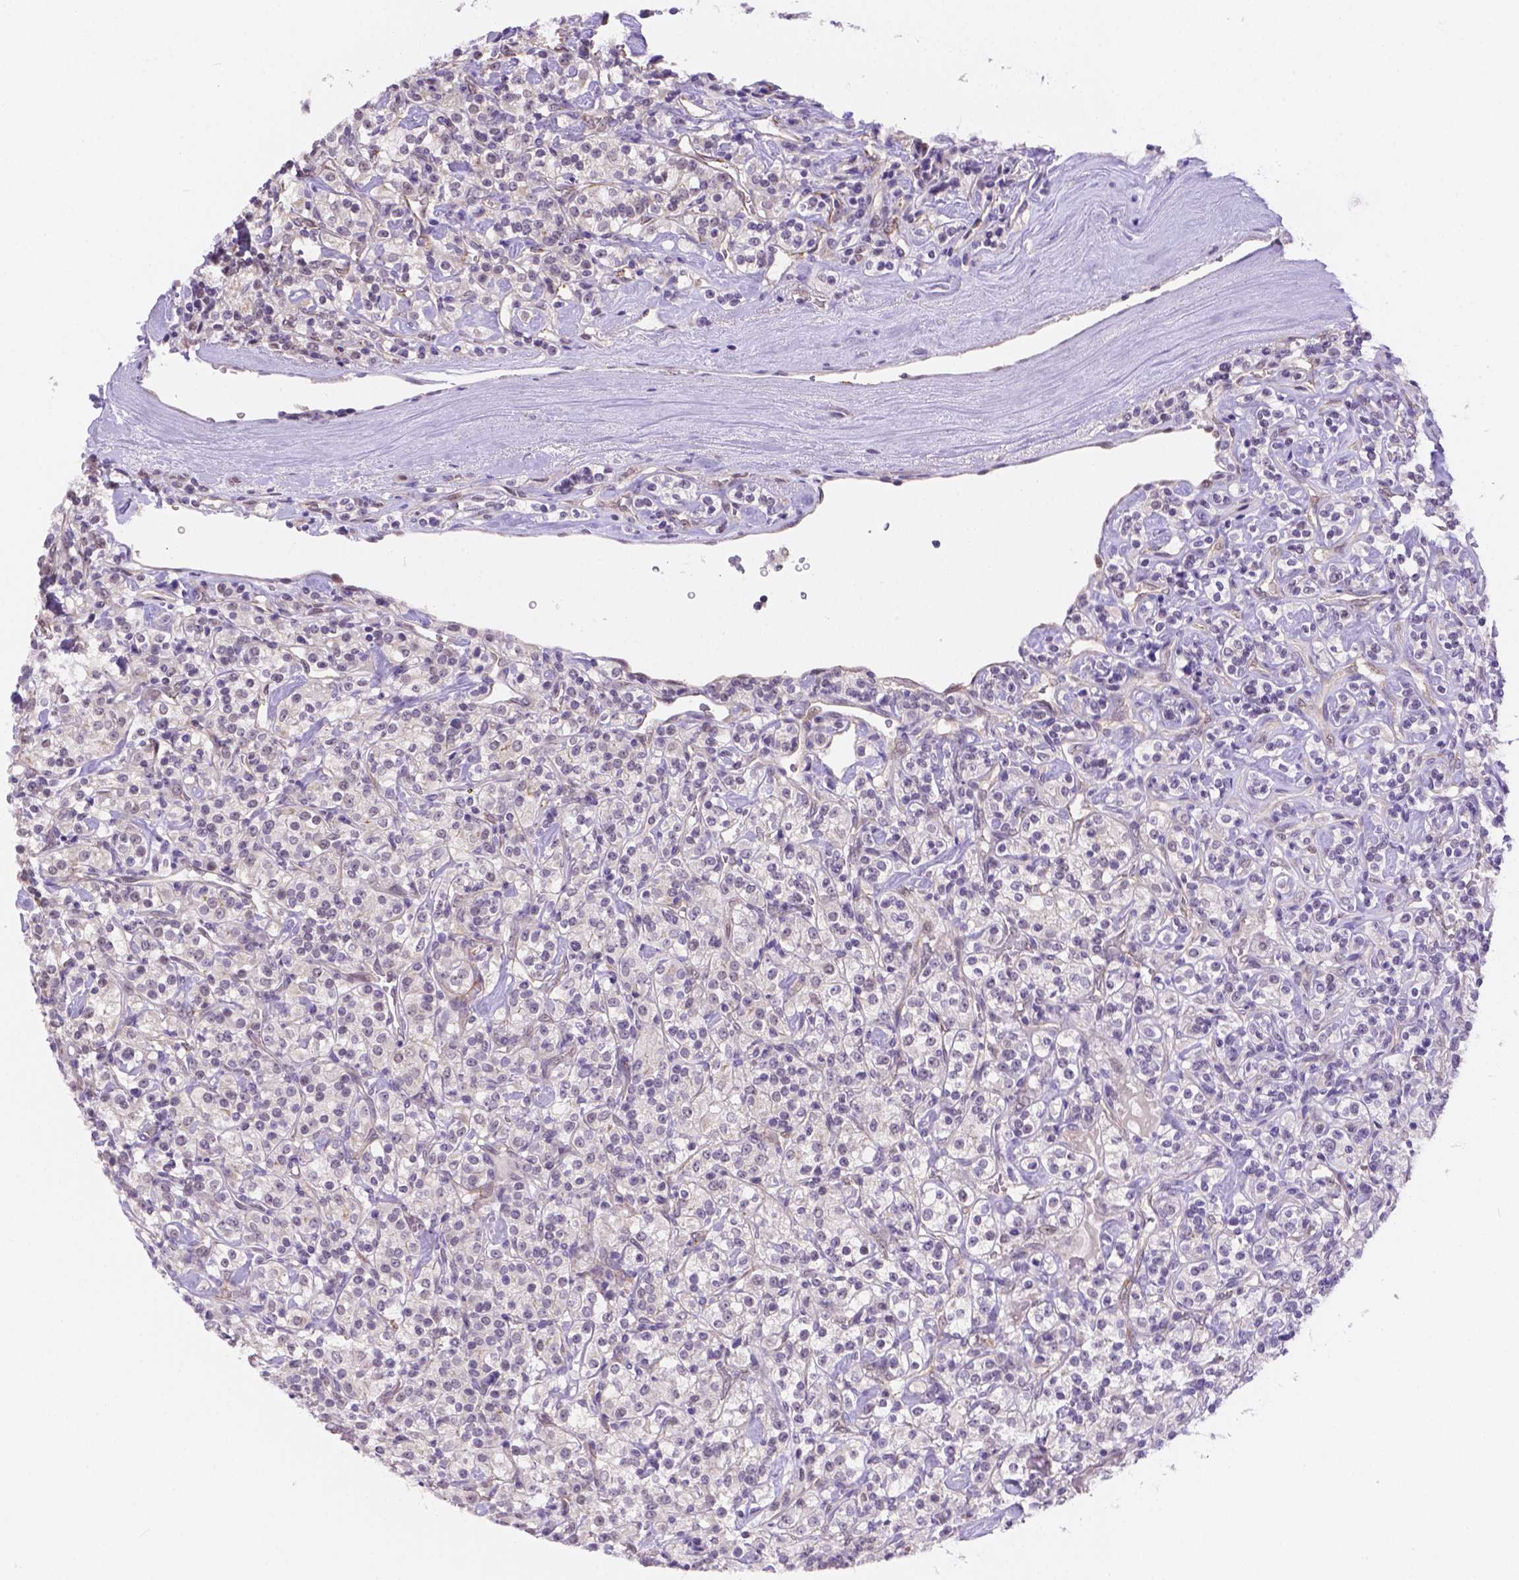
{"staining": {"intensity": "negative", "quantity": "none", "location": "none"}, "tissue": "renal cancer", "cell_type": "Tumor cells", "image_type": "cancer", "snomed": [{"axis": "morphology", "description": "Adenocarcinoma, NOS"}, {"axis": "topography", "description": "Kidney"}], "caption": "An IHC photomicrograph of renal adenocarcinoma is shown. There is no staining in tumor cells of renal adenocarcinoma.", "gene": "NXPE2", "patient": {"sex": "male", "age": 77}}